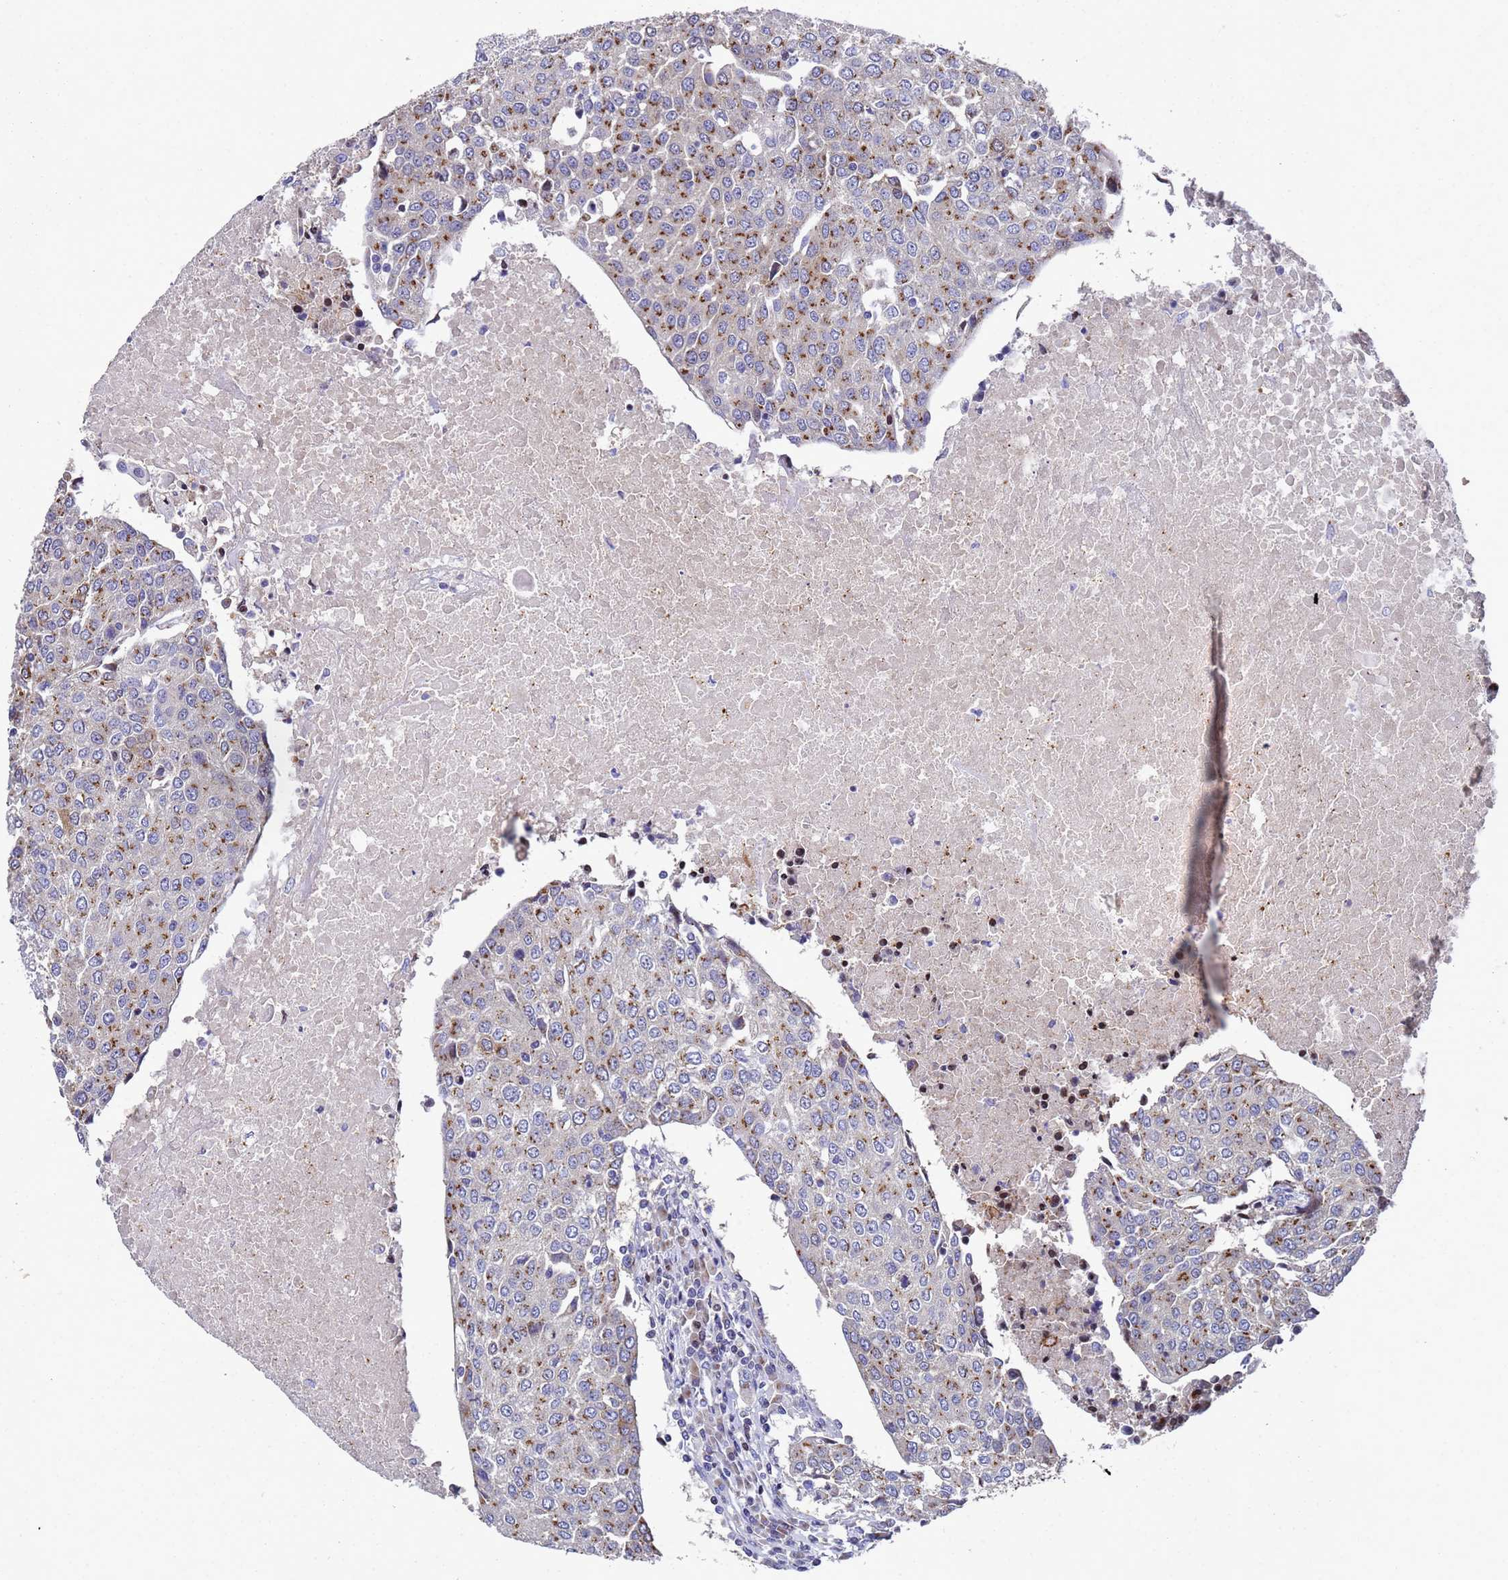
{"staining": {"intensity": "moderate", "quantity": ">75%", "location": "cytoplasmic/membranous"}, "tissue": "urothelial cancer", "cell_type": "Tumor cells", "image_type": "cancer", "snomed": [{"axis": "morphology", "description": "Urothelial carcinoma, High grade"}, {"axis": "topography", "description": "Urinary bladder"}], "caption": "Protein staining displays moderate cytoplasmic/membranous staining in about >75% of tumor cells in high-grade urothelial carcinoma.", "gene": "NSUN6", "patient": {"sex": "female", "age": 85}}